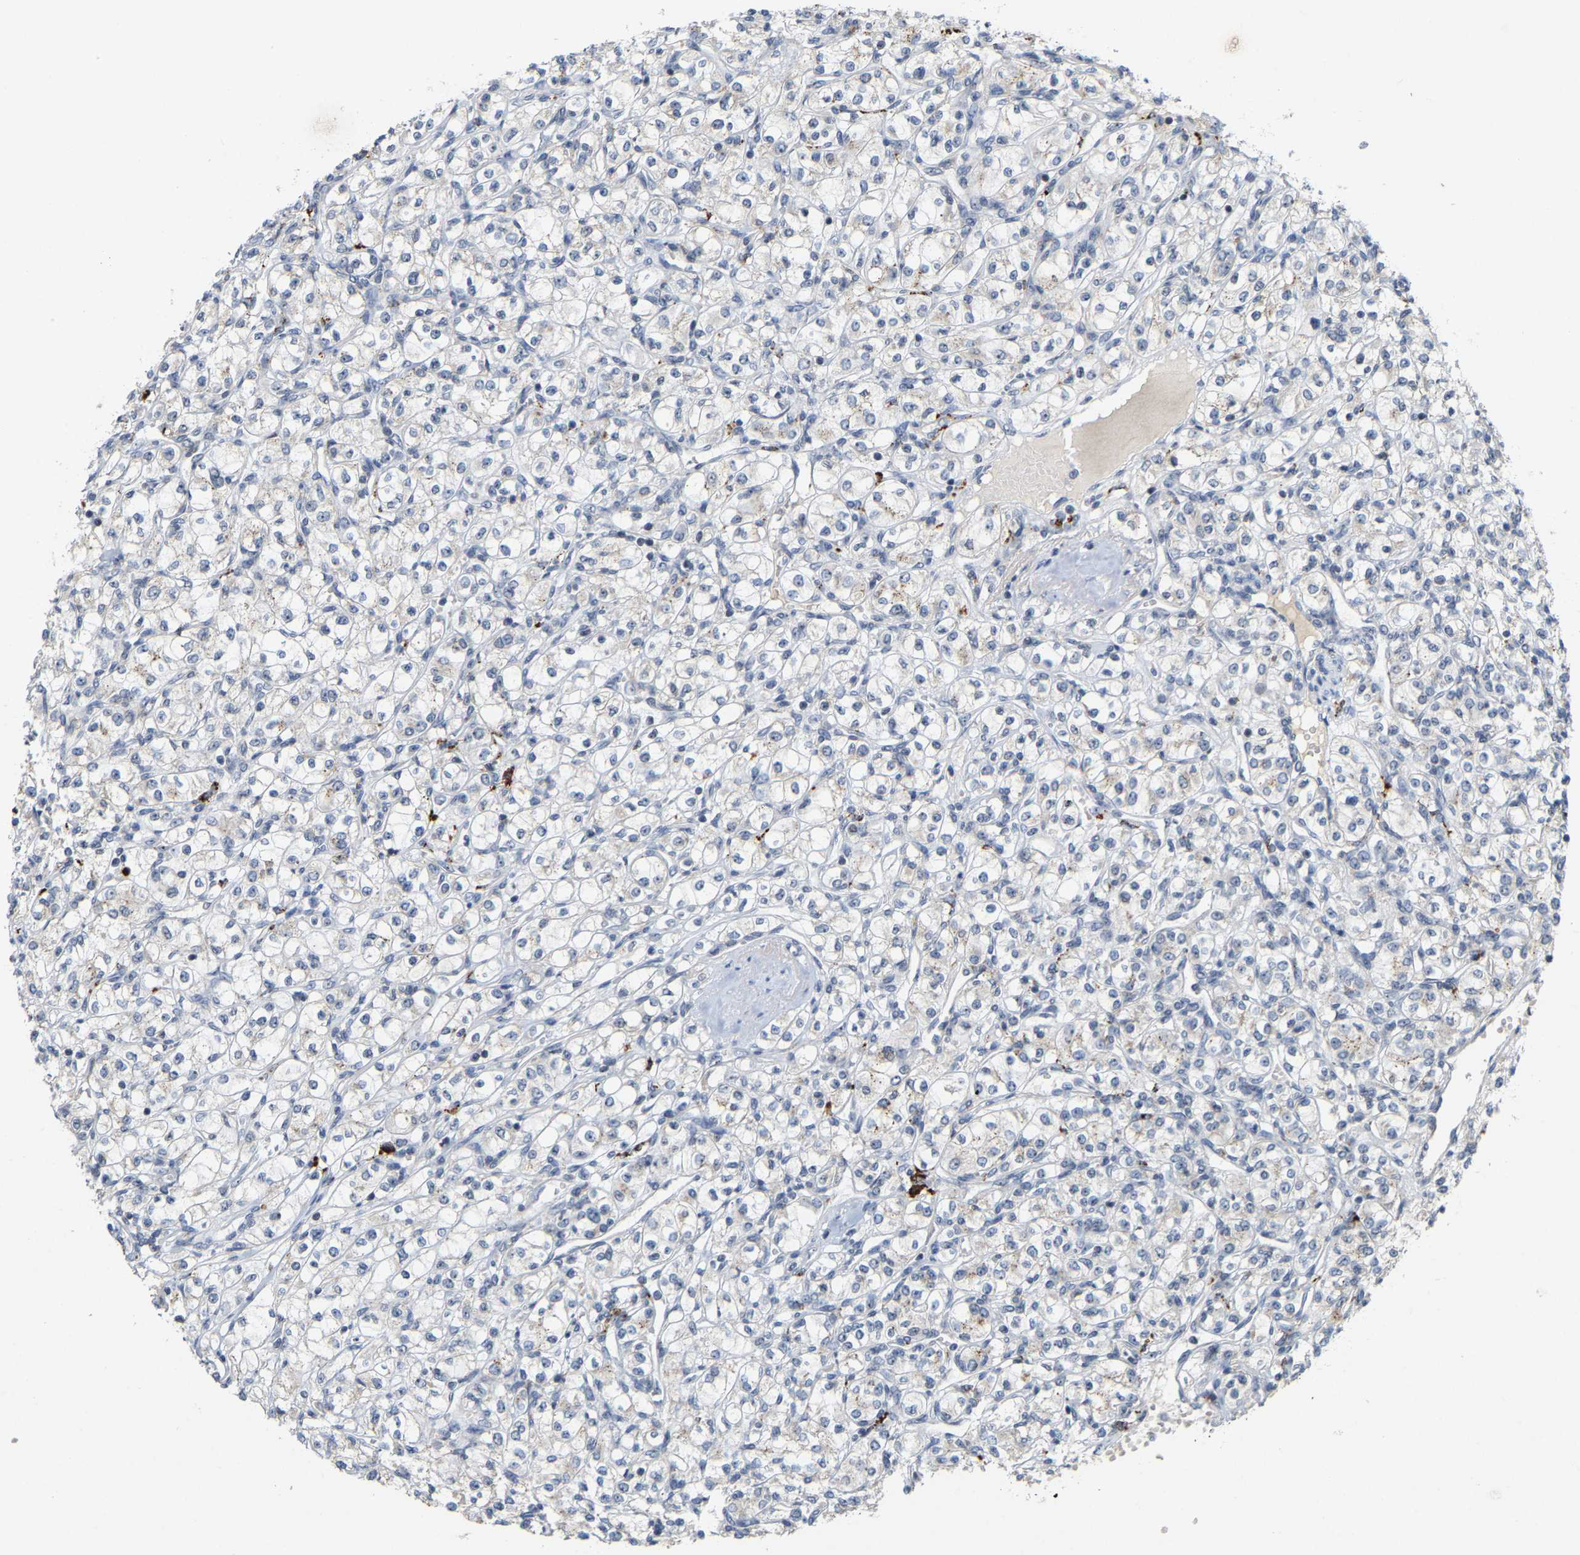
{"staining": {"intensity": "negative", "quantity": "none", "location": "none"}, "tissue": "renal cancer", "cell_type": "Tumor cells", "image_type": "cancer", "snomed": [{"axis": "morphology", "description": "Adenocarcinoma, NOS"}, {"axis": "topography", "description": "Kidney"}], "caption": "Immunohistochemical staining of renal cancer displays no significant staining in tumor cells.", "gene": "NOP58", "patient": {"sex": "male", "age": 77}}